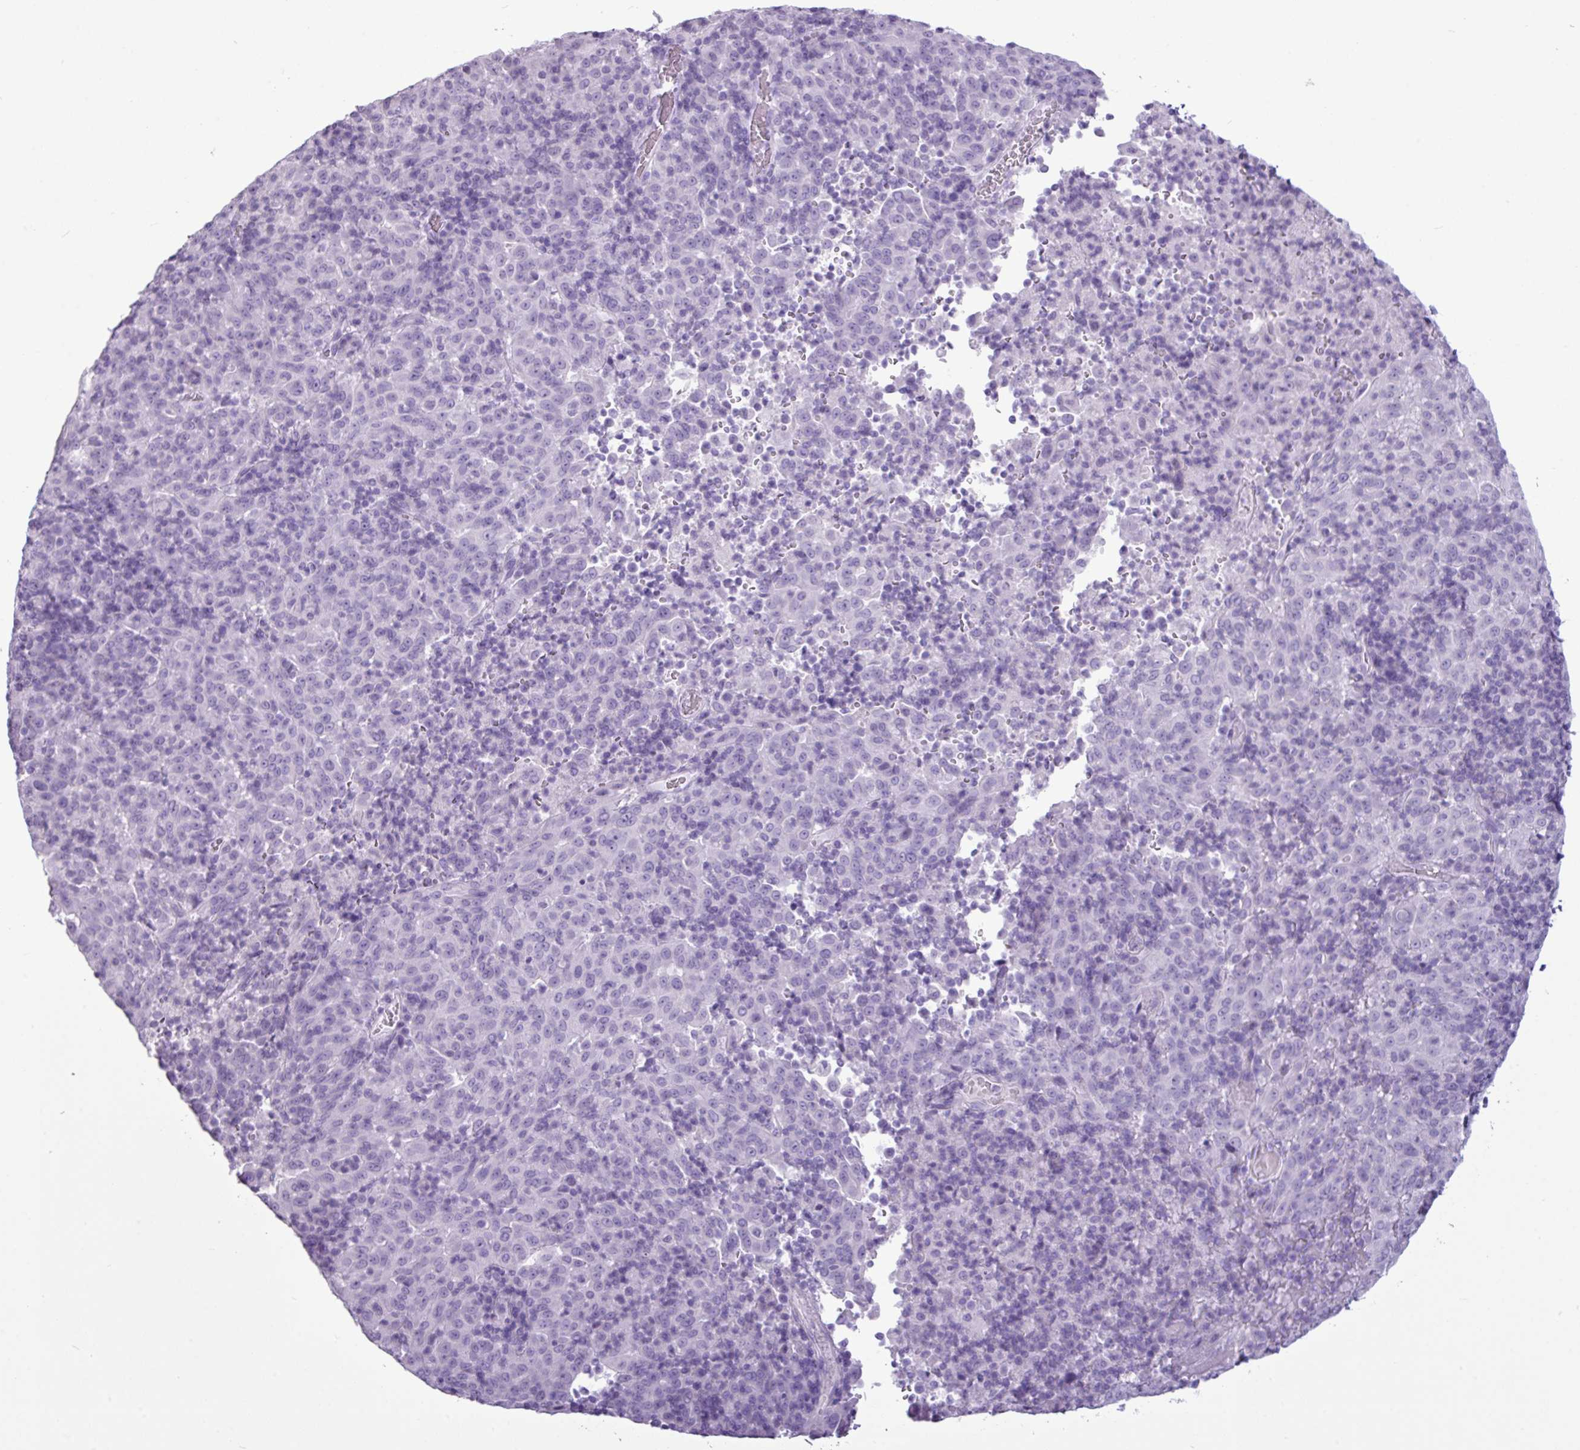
{"staining": {"intensity": "negative", "quantity": "none", "location": "none"}, "tissue": "pancreatic cancer", "cell_type": "Tumor cells", "image_type": "cancer", "snomed": [{"axis": "morphology", "description": "Adenocarcinoma, NOS"}, {"axis": "topography", "description": "Pancreas"}], "caption": "This is a micrograph of immunohistochemistry staining of pancreatic adenocarcinoma, which shows no expression in tumor cells.", "gene": "AMY1B", "patient": {"sex": "male", "age": 63}}